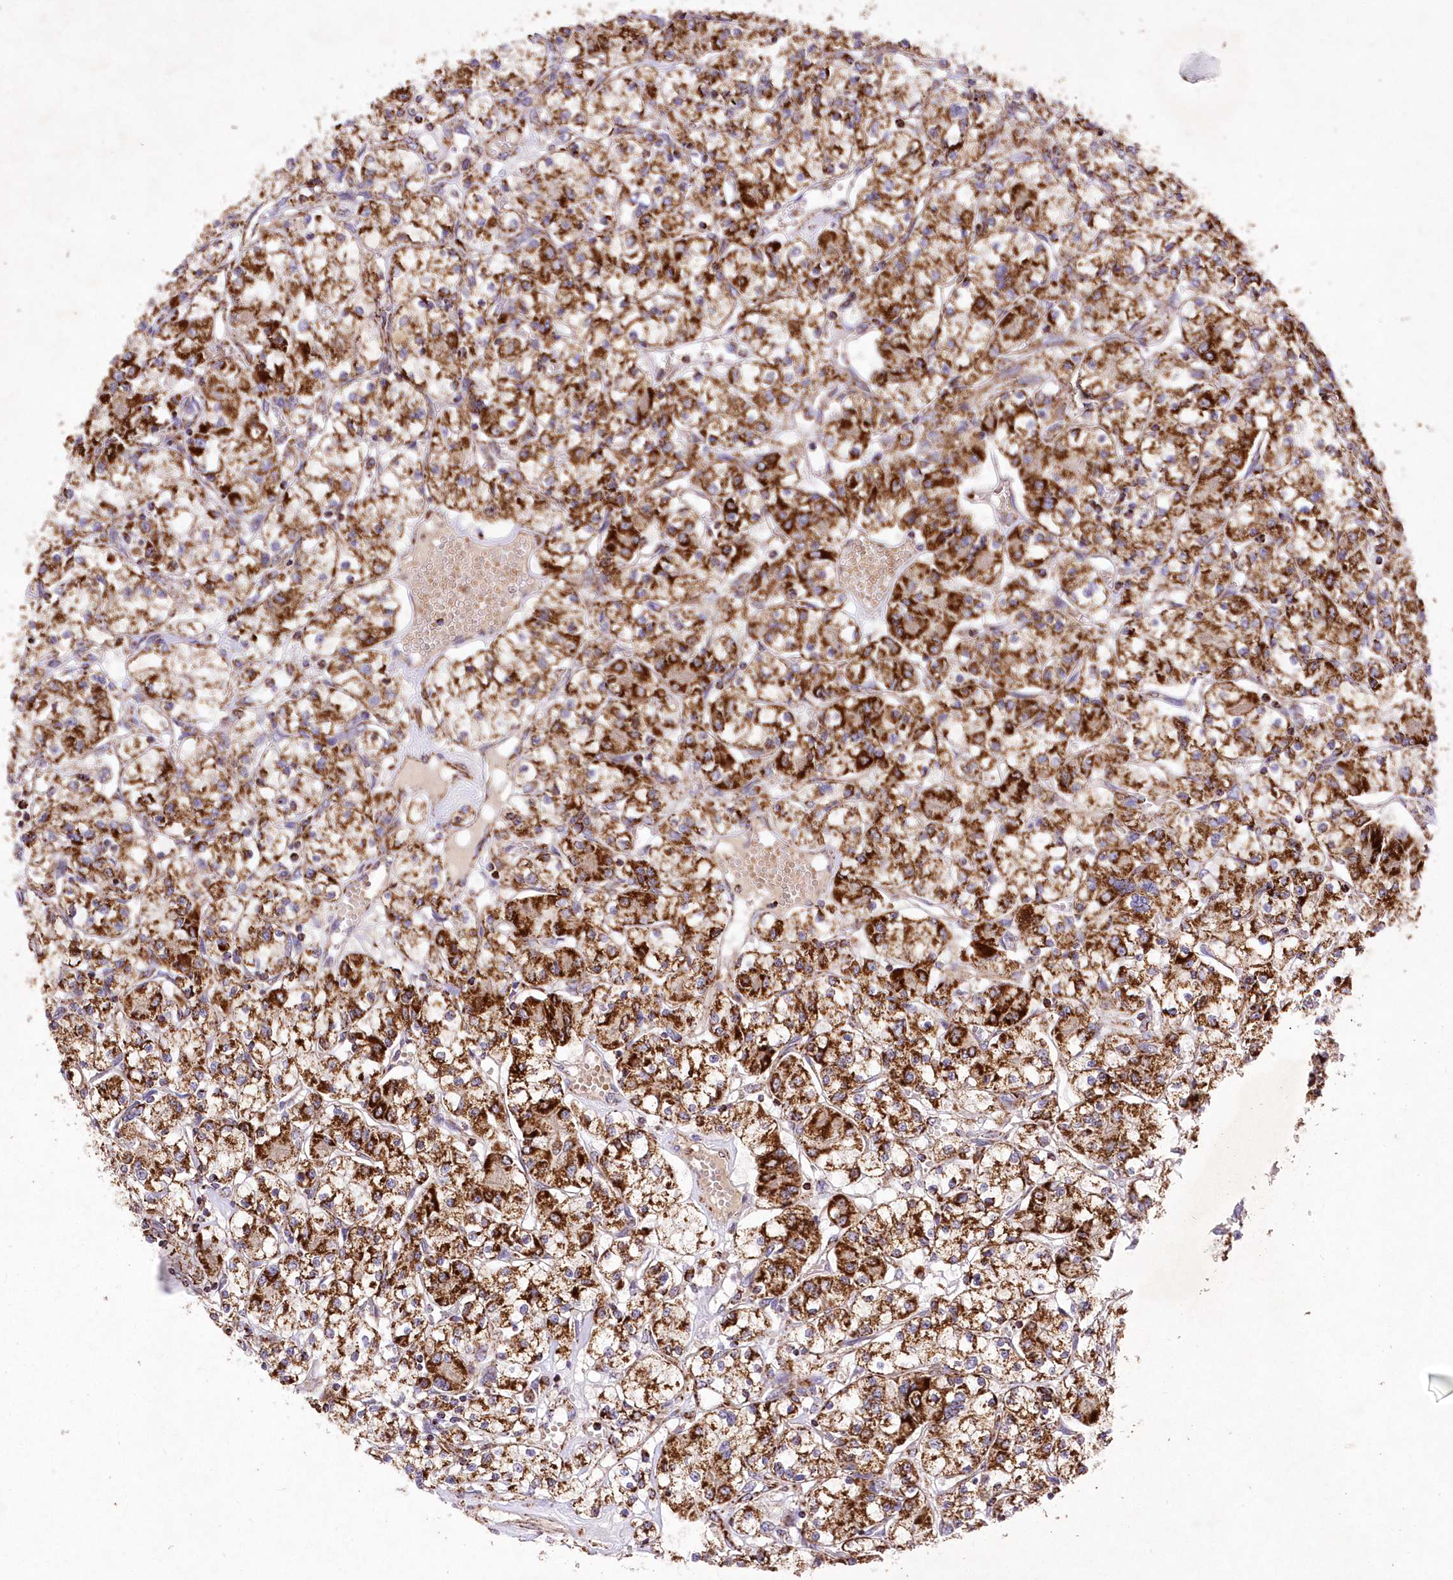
{"staining": {"intensity": "strong", "quantity": ">75%", "location": "cytoplasmic/membranous"}, "tissue": "renal cancer", "cell_type": "Tumor cells", "image_type": "cancer", "snomed": [{"axis": "morphology", "description": "Adenocarcinoma, NOS"}, {"axis": "topography", "description": "Kidney"}], "caption": "Immunohistochemistry (IHC) of human renal adenocarcinoma reveals high levels of strong cytoplasmic/membranous staining in approximately >75% of tumor cells.", "gene": "ASNSD1", "patient": {"sex": "female", "age": 59}}